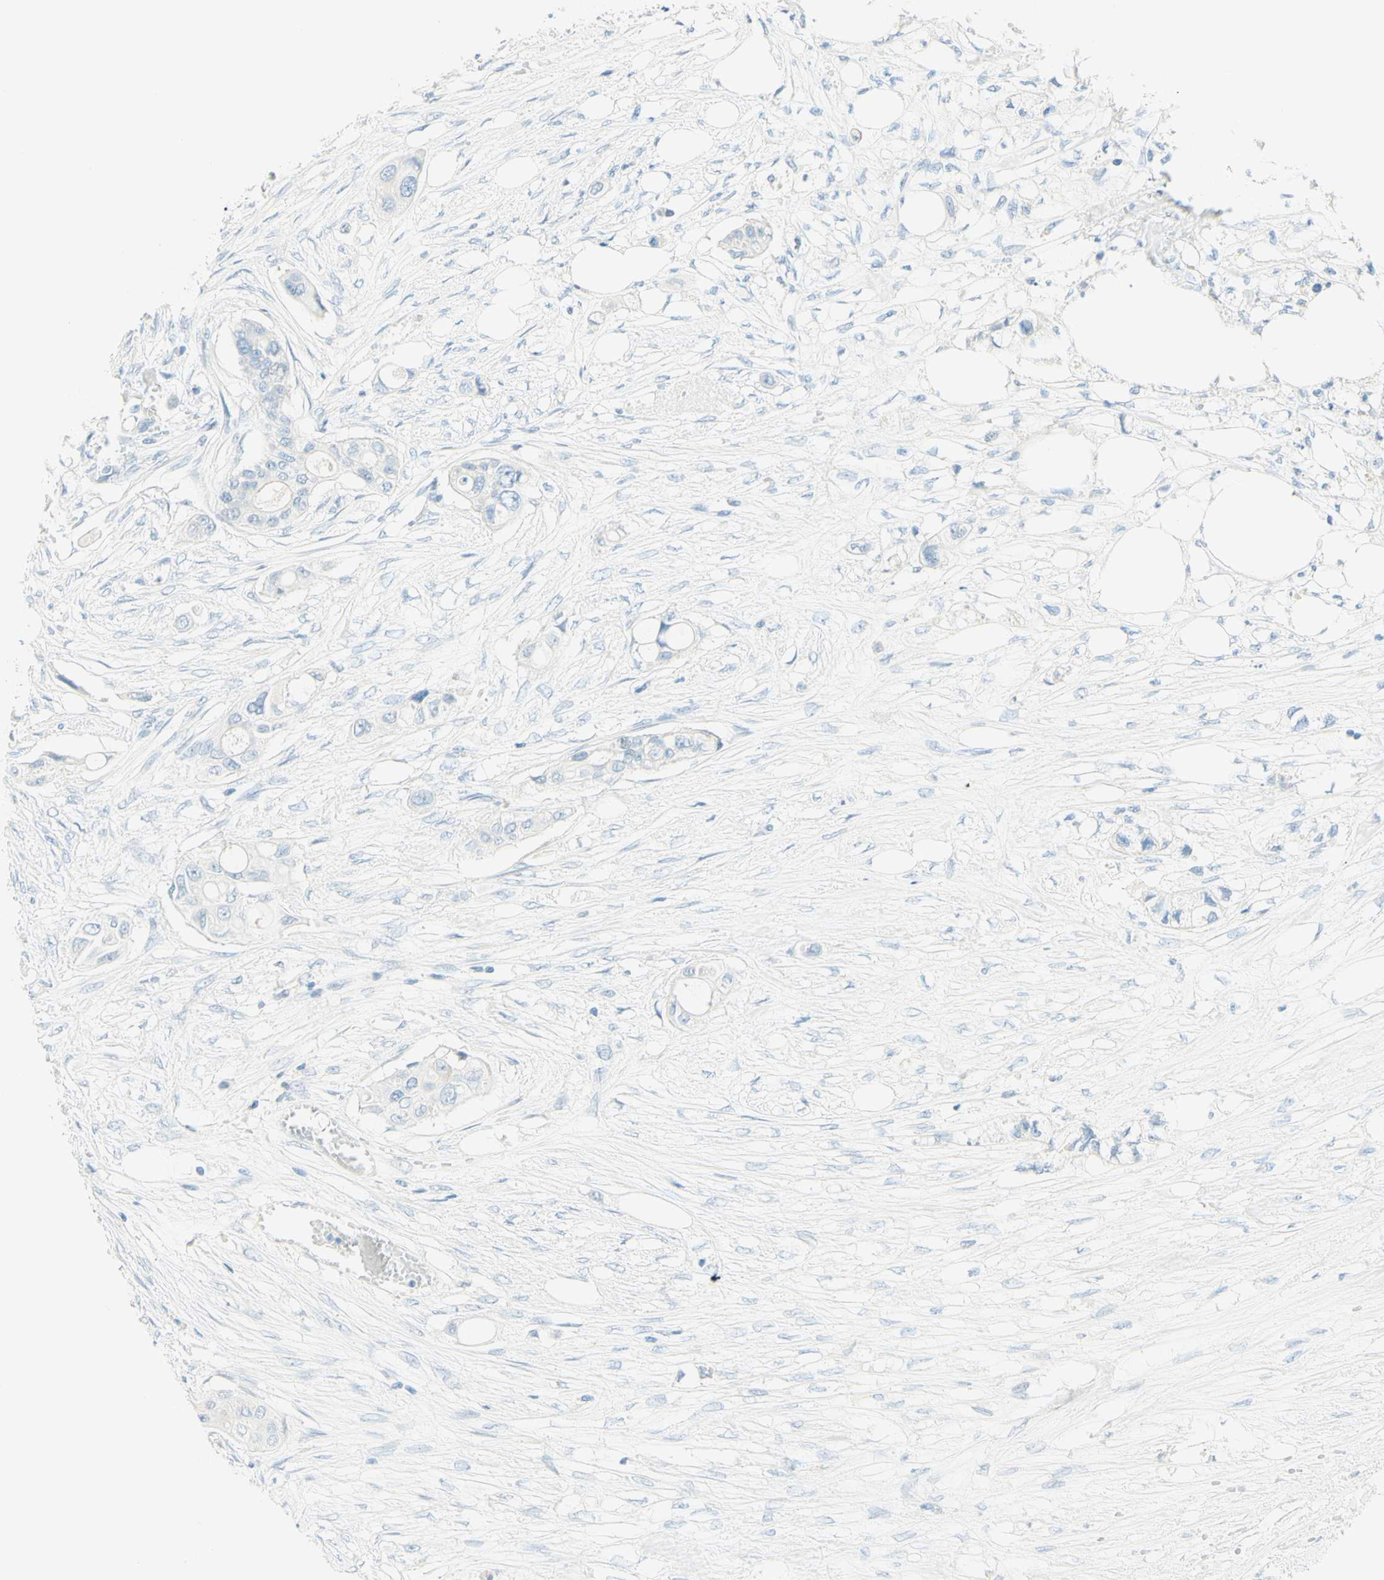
{"staining": {"intensity": "negative", "quantity": "none", "location": "none"}, "tissue": "colorectal cancer", "cell_type": "Tumor cells", "image_type": "cancer", "snomed": [{"axis": "morphology", "description": "Adenocarcinoma, NOS"}, {"axis": "topography", "description": "Colon"}], "caption": "A histopathology image of colorectal cancer (adenocarcinoma) stained for a protein reveals no brown staining in tumor cells.", "gene": "TMEM132D", "patient": {"sex": "female", "age": 57}}